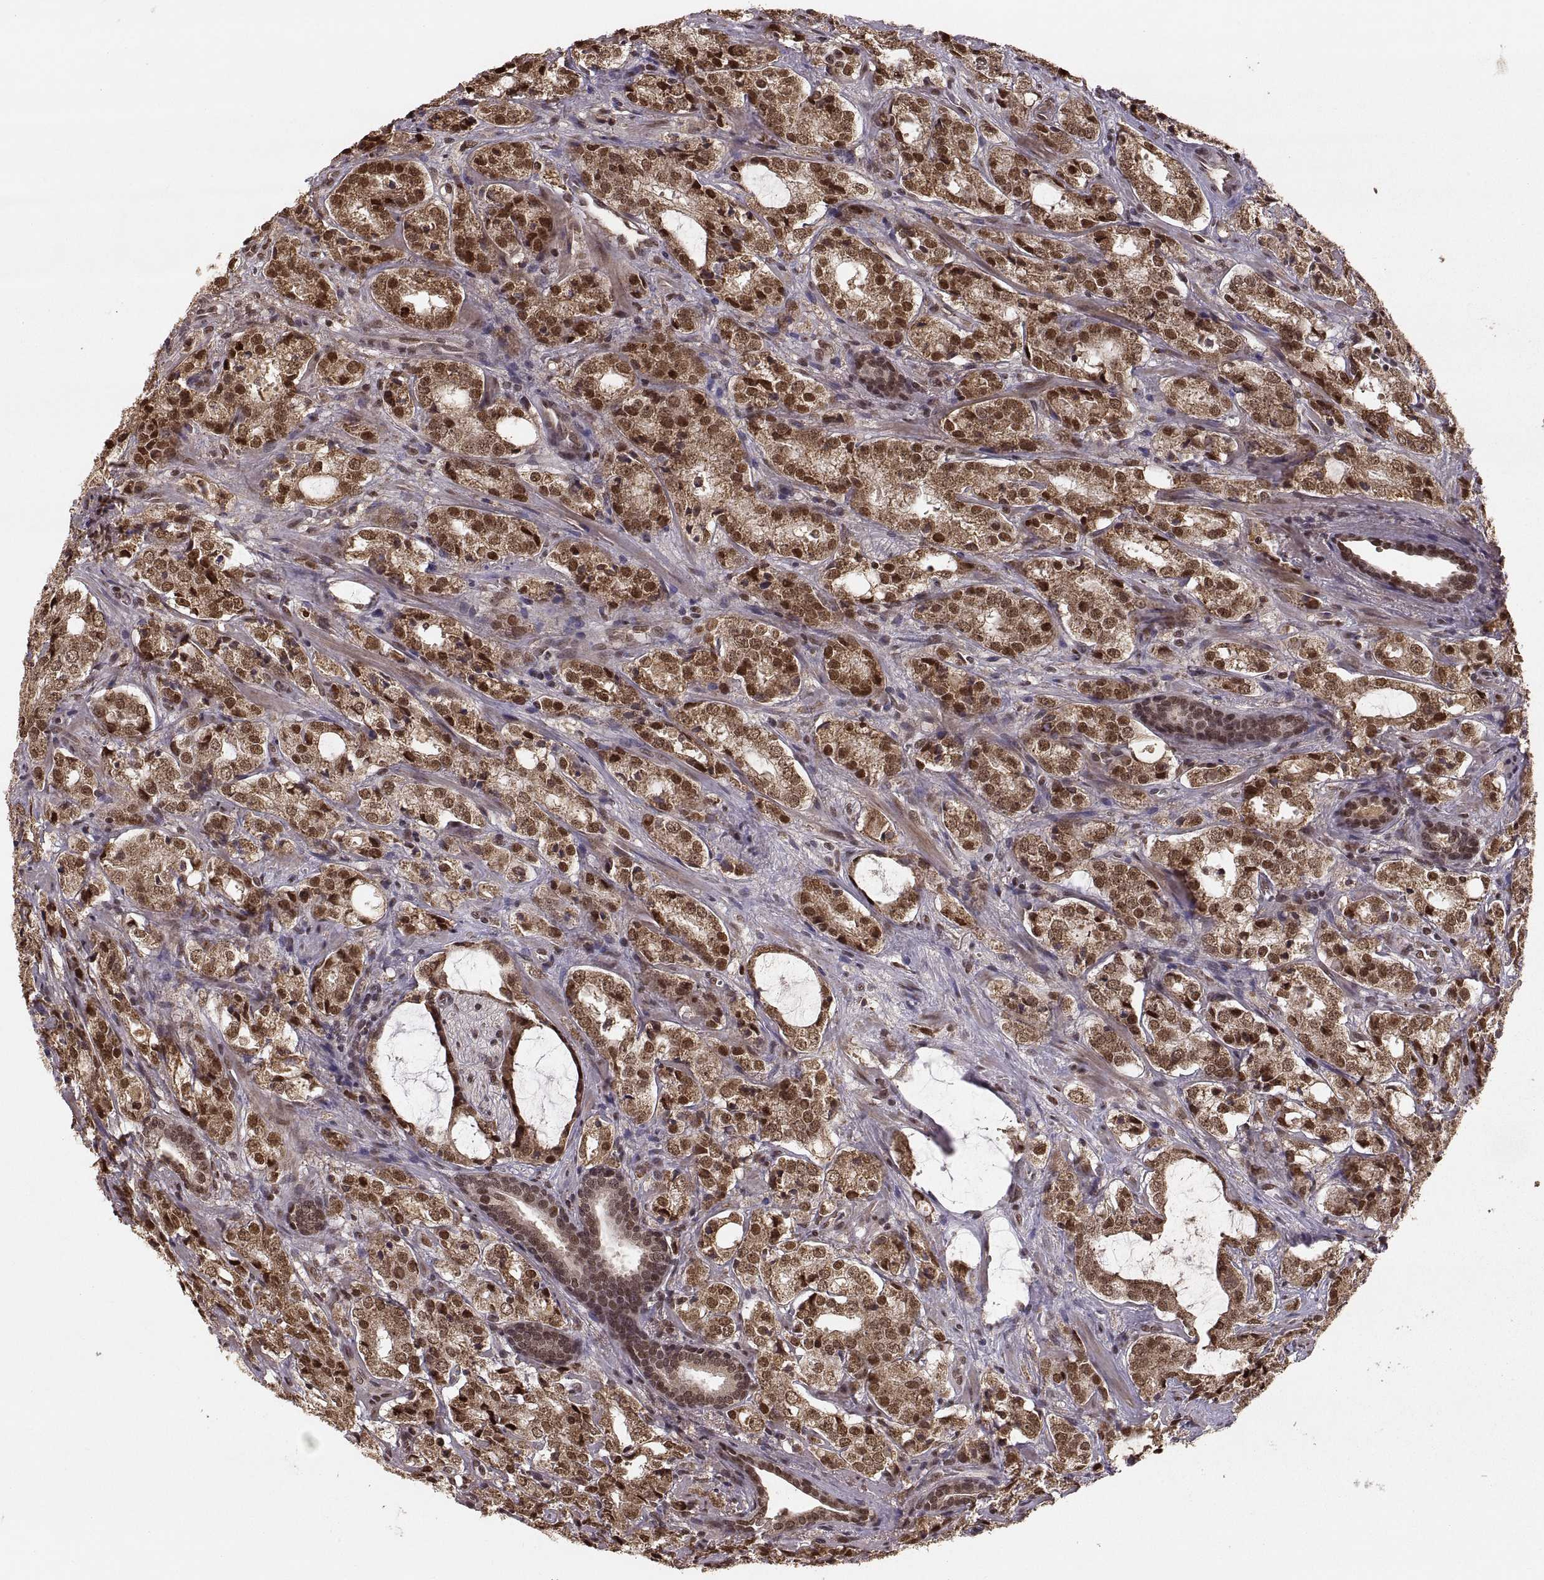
{"staining": {"intensity": "strong", "quantity": ">75%", "location": "cytoplasmic/membranous,nuclear"}, "tissue": "prostate cancer", "cell_type": "Tumor cells", "image_type": "cancer", "snomed": [{"axis": "morphology", "description": "Adenocarcinoma, NOS"}, {"axis": "topography", "description": "Prostate"}], "caption": "This histopathology image displays prostate cancer (adenocarcinoma) stained with IHC to label a protein in brown. The cytoplasmic/membranous and nuclear of tumor cells show strong positivity for the protein. Nuclei are counter-stained blue.", "gene": "RFT1", "patient": {"sex": "male", "age": 66}}